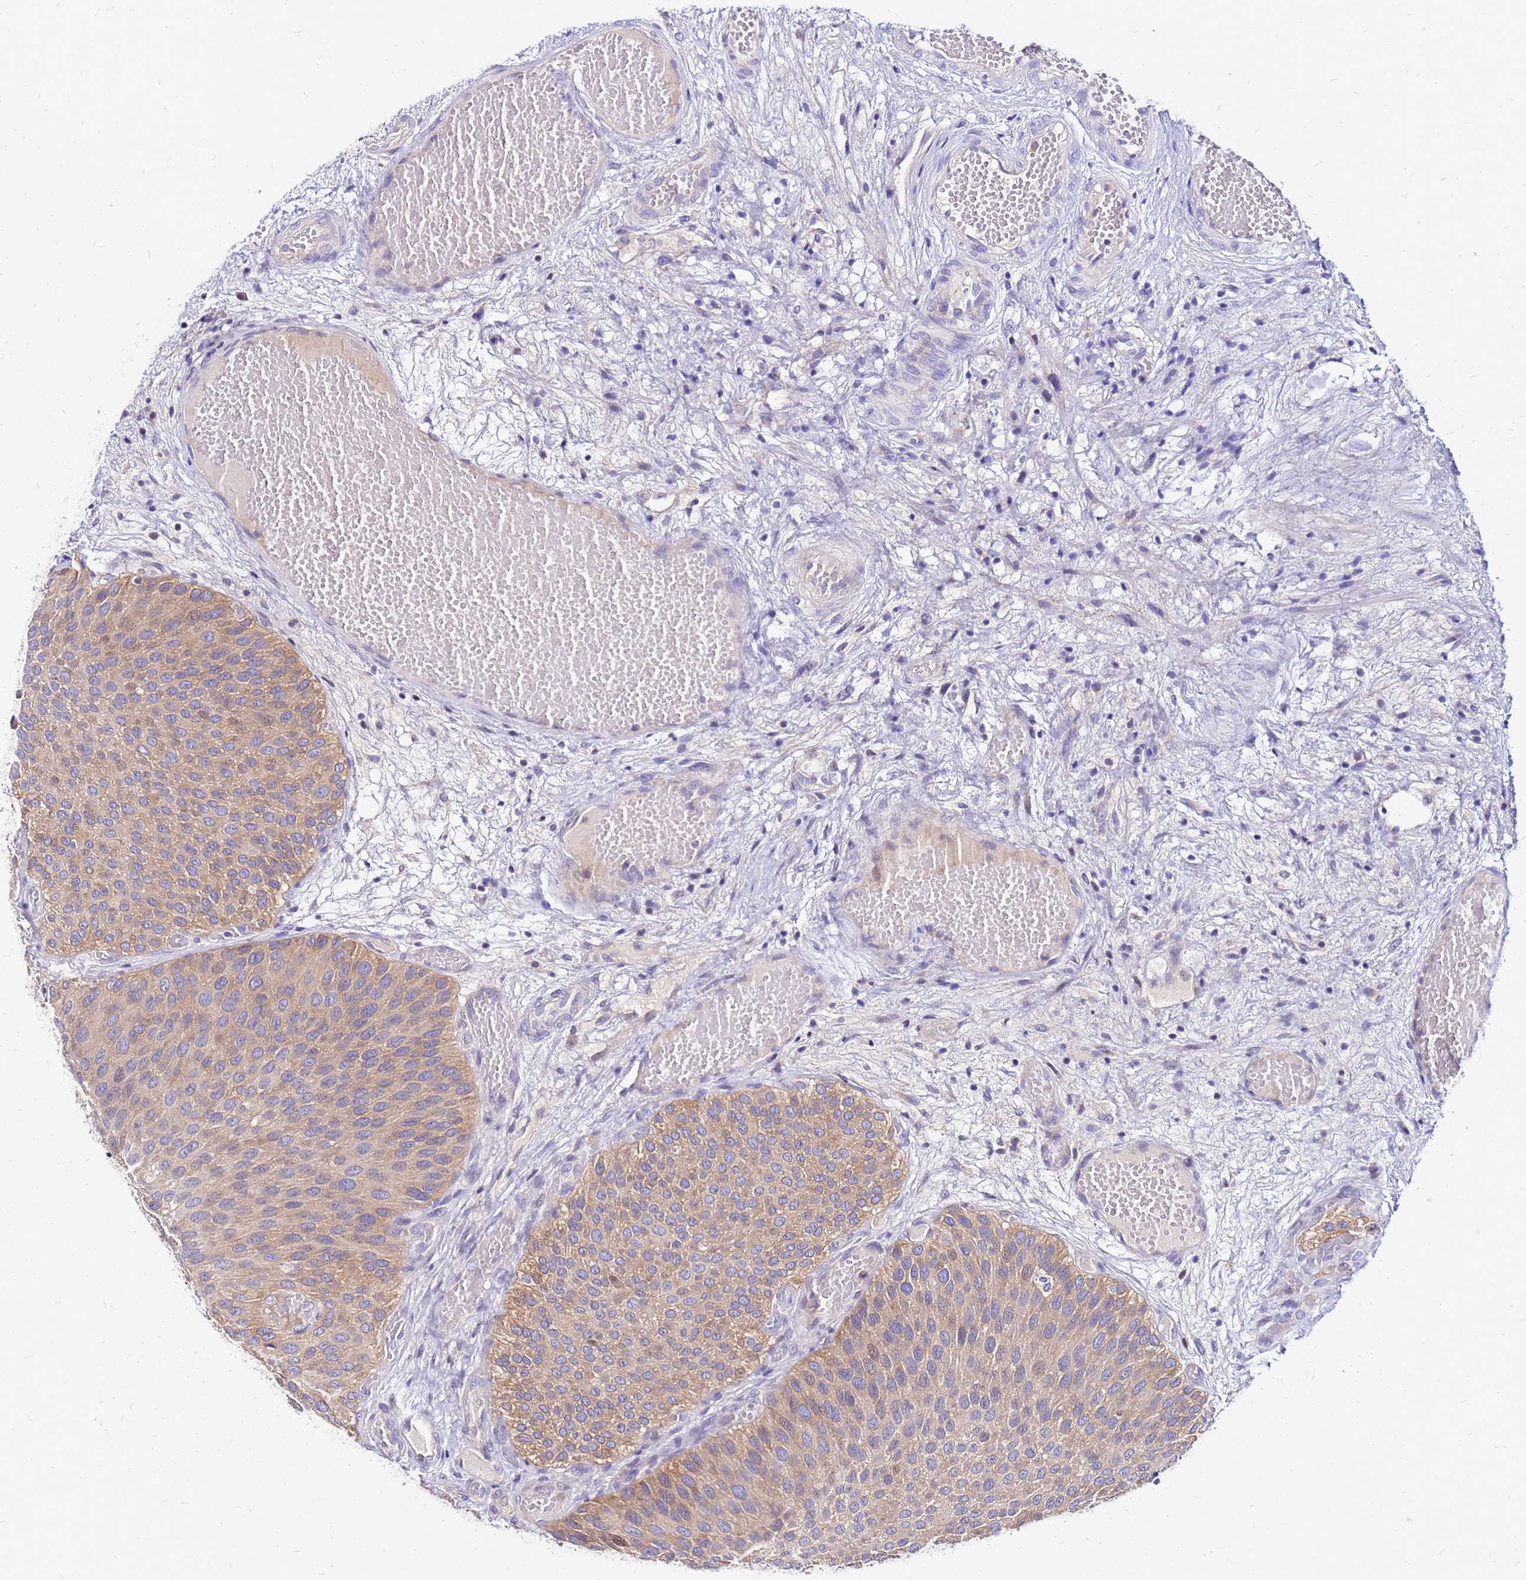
{"staining": {"intensity": "moderate", "quantity": ">75%", "location": "cytoplasmic/membranous"}, "tissue": "urothelial cancer", "cell_type": "Tumor cells", "image_type": "cancer", "snomed": [{"axis": "morphology", "description": "Urothelial carcinoma, Low grade"}, {"axis": "topography", "description": "Urinary bladder"}], "caption": "Brown immunohistochemical staining in urothelial cancer displays moderate cytoplasmic/membranous positivity in about >75% of tumor cells. The protein is stained brown, and the nuclei are stained in blue (DAB IHC with brightfield microscopy, high magnification).", "gene": "ARHGEF5", "patient": {"sex": "male", "age": 89}}